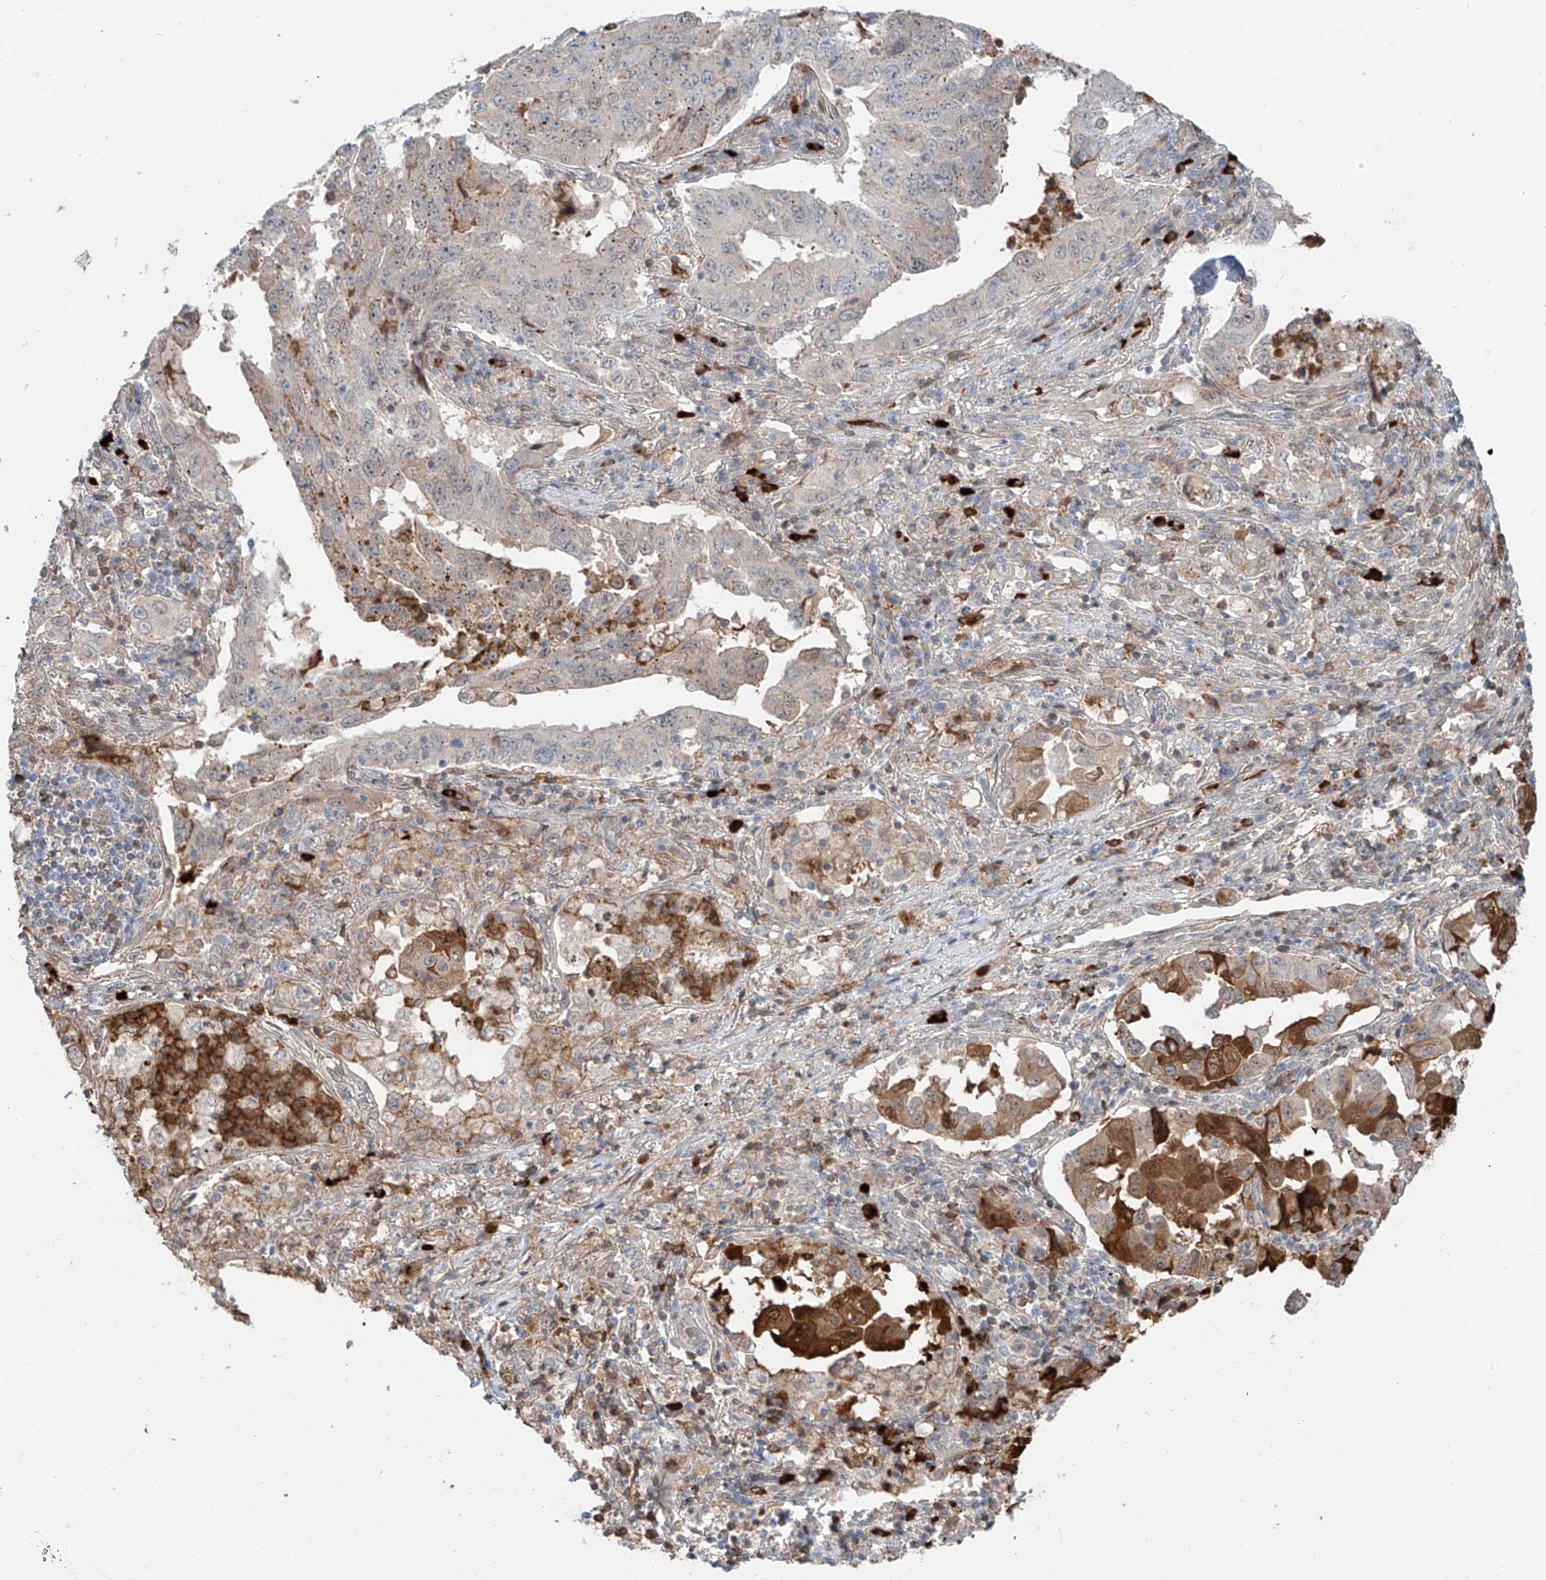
{"staining": {"intensity": "moderate", "quantity": "<25%", "location": "cytoplasmic/membranous"}, "tissue": "lung cancer", "cell_type": "Tumor cells", "image_type": "cancer", "snomed": [{"axis": "morphology", "description": "Adenocarcinoma, NOS"}, {"axis": "topography", "description": "Lung"}], "caption": "Adenocarcinoma (lung) stained for a protein demonstrates moderate cytoplasmic/membranous positivity in tumor cells. (DAB (3,3'-diaminobenzidine) IHC with brightfield microscopy, high magnification).", "gene": "CEP162", "patient": {"sex": "female", "age": 51}}